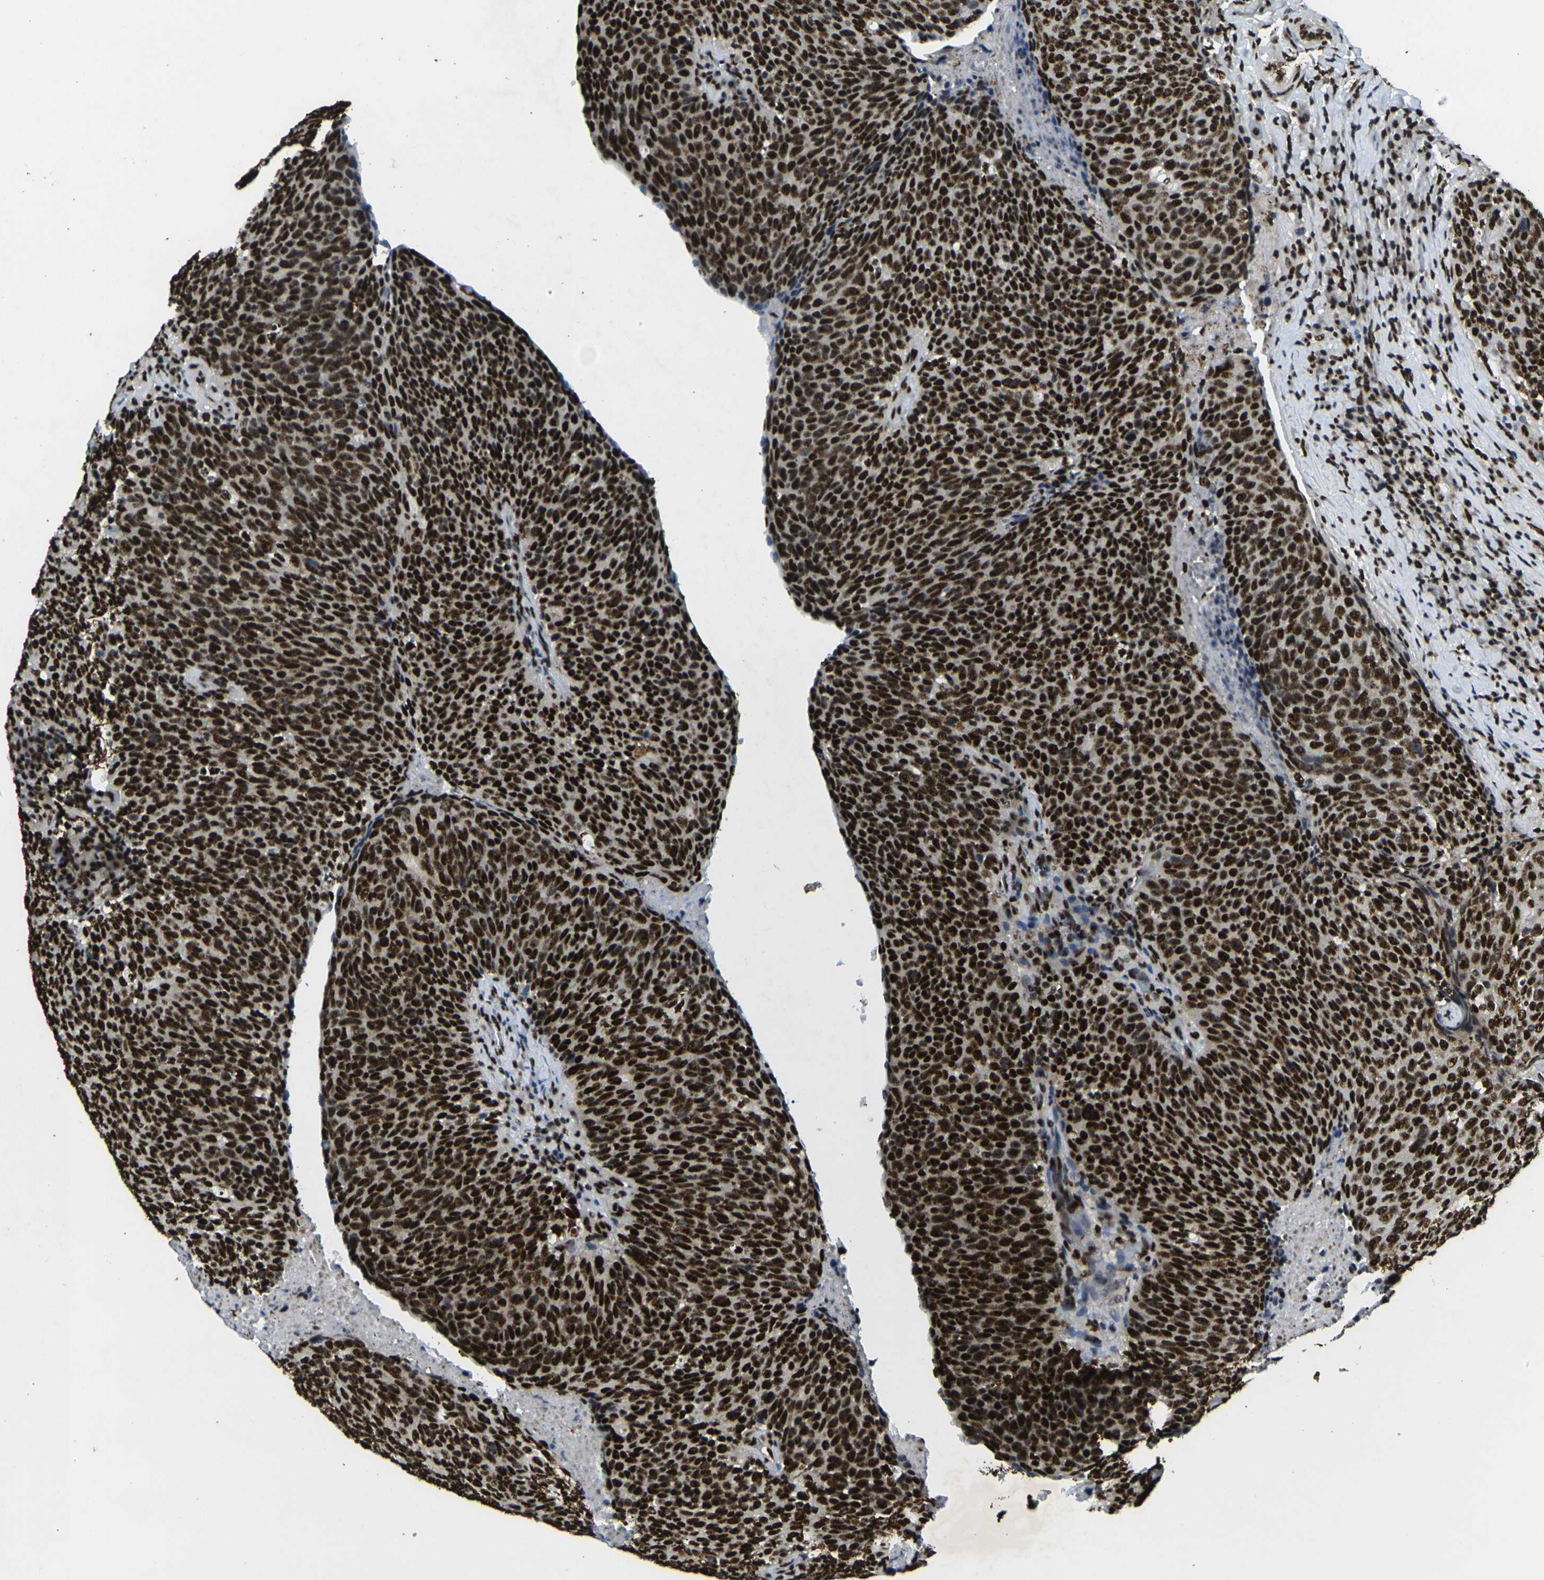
{"staining": {"intensity": "strong", "quantity": ">75%", "location": "nuclear"}, "tissue": "head and neck cancer", "cell_type": "Tumor cells", "image_type": "cancer", "snomed": [{"axis": "morphology", "description": "Squamous cell carcinoma, NOS"}, {"axis": "morphology", "description": "Squamous cell carcinoma, metastatic, NOS"}, {"axis": "topography", "description": "Lymph node"}, {"axis": "topography", "description": "Head-Neck"}], "caption": "Squamous cell carcinoma (head and neck) was stained to show a protein in brown. There is high levels of strong nuclear staining in approximately >75% of tumor cells.", "gene": "SMARCC1", "patient": {"sex": "male", "age": 62}}